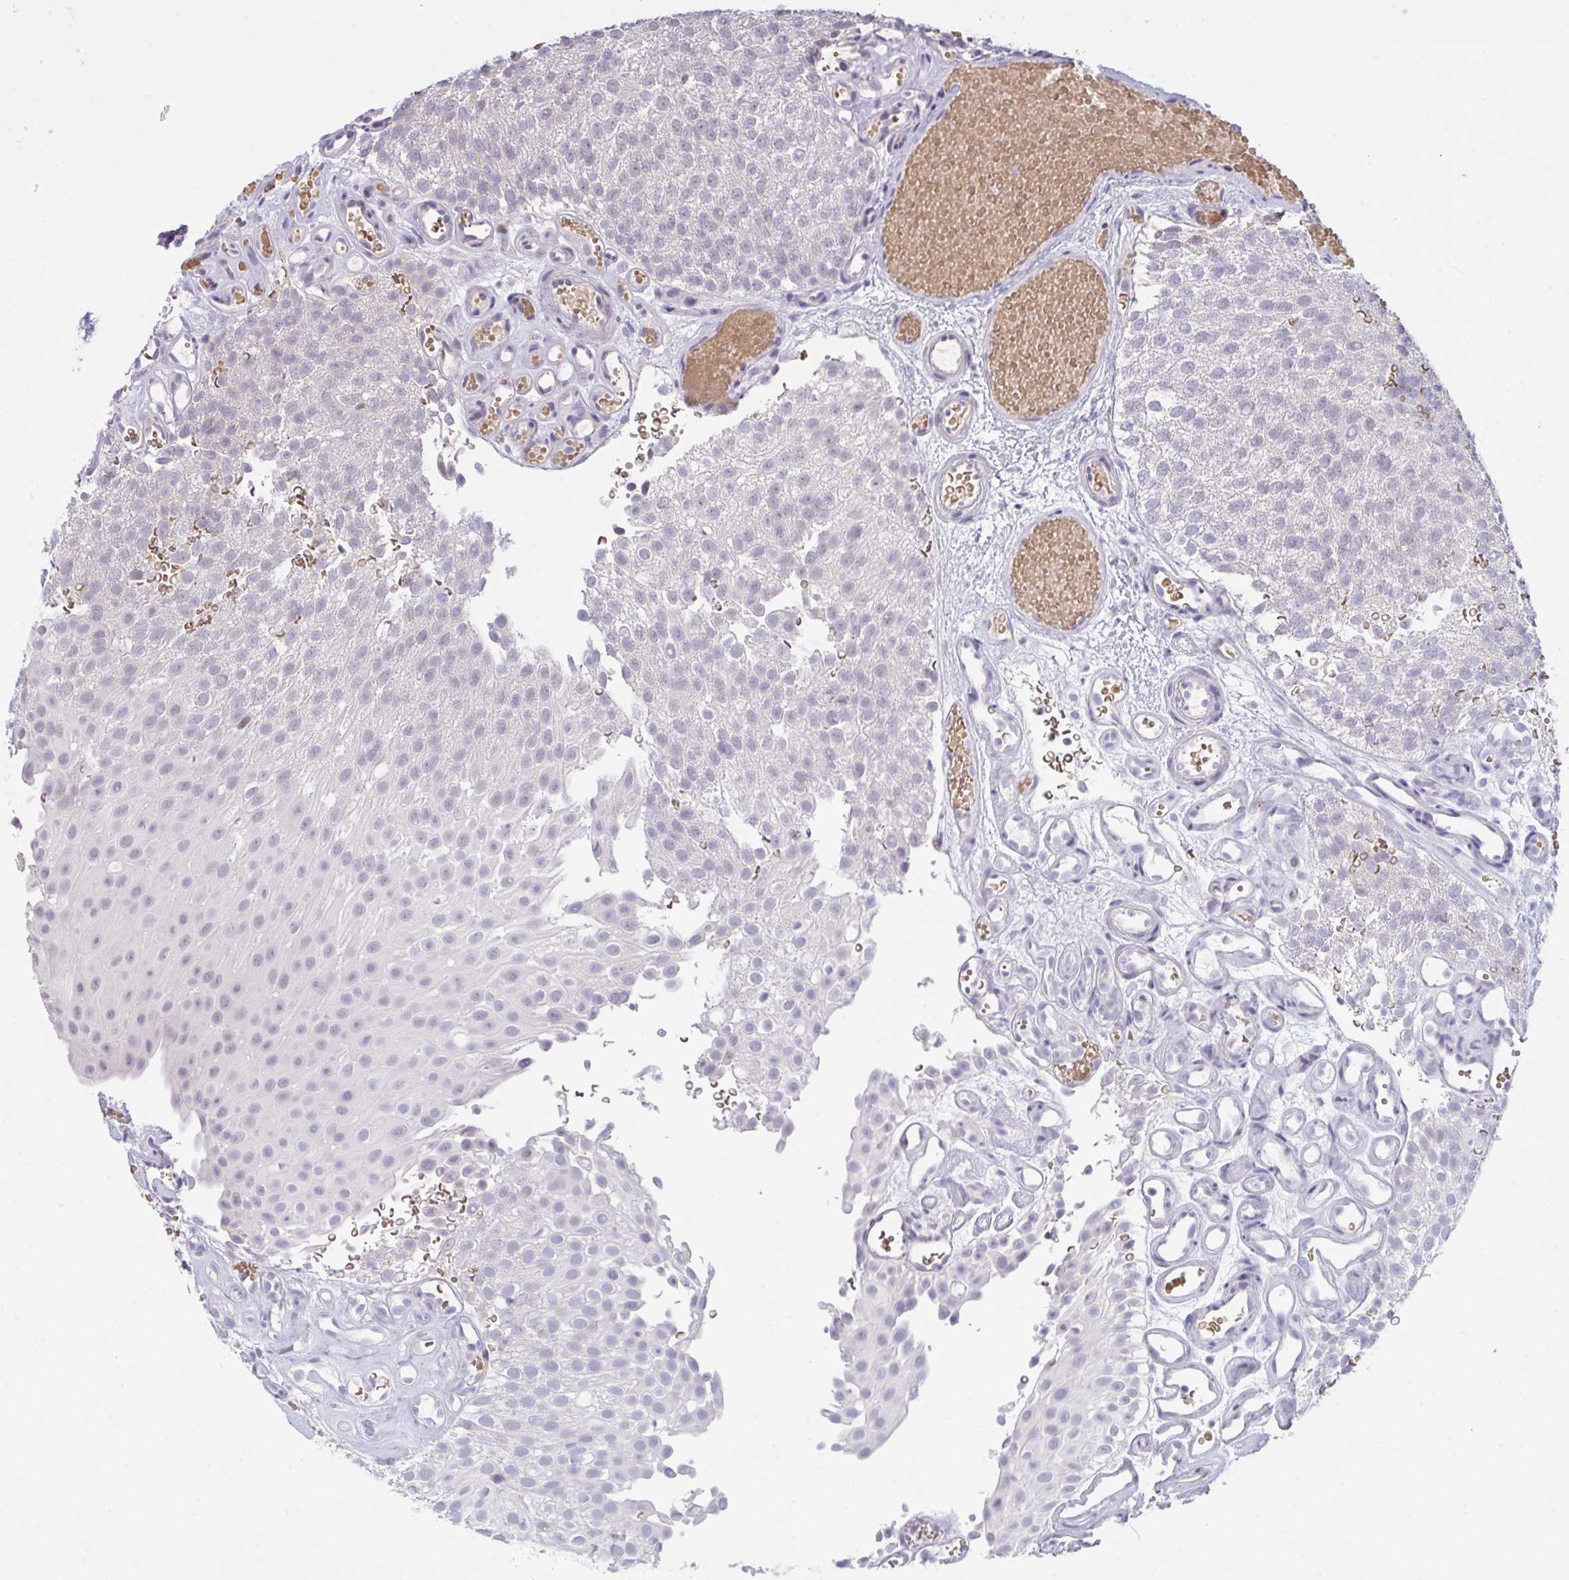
{"staining": {"intensity": "negative", "quantity": "none", "location": "none"}, "tissue": "urothelial cancer", "cell_type": "Tumor cells", "image_type": "cancer", "snomed": [{"axis": "morphology", "description": "Urothelial carcinoma, Low grade"}, {"axis": "topography", "description": "Urinary bladder"}], "caption": "This is an IHC histopathology image of human low-grade urothelial carcinoma. There is no staining in tumor cells.", "gene": "ZNF784", "patient": {"sex": "male", "age": 78}}